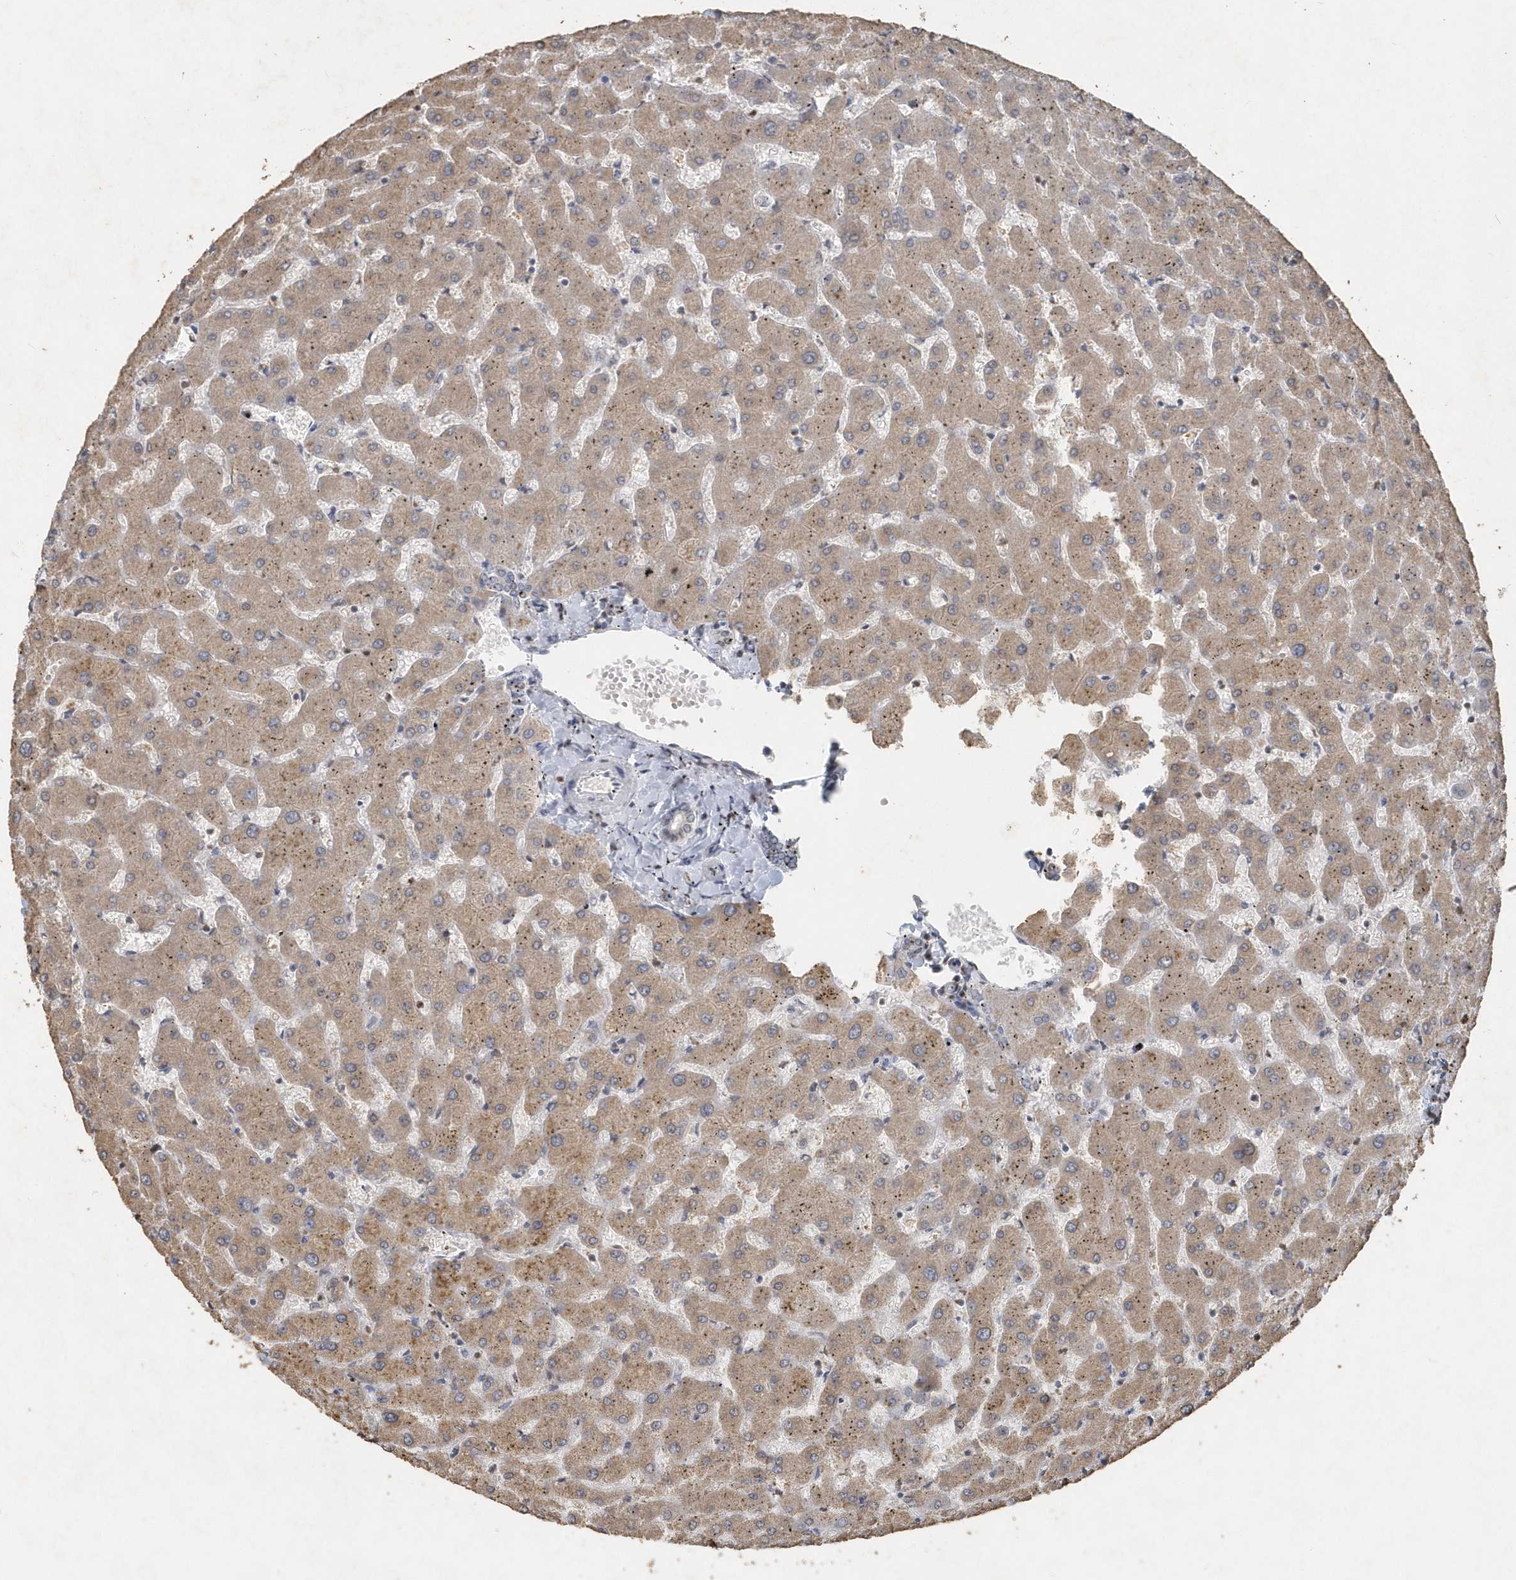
{"staining": {"intensity": "negative", "quantity": "none", "location": "none"}, "tissue": "liver", "cell_type": "Cholangiocytes", "image_type": "normal", "snomed": [{"axis": "morphology", "description": "Normal tissue, NOS"}, {"axis": "topography", "description": "Liver"}], "caption": "DAB (3,3'-diaminobenzidine) immunohistochemical staining of benign liver shows no significant positivity in cholangiocytes. (DAB immunohistochemistry with hematoxylin counter stain).", "gene": "PDCD1", "patient": {"sex": "female", "age": 63}}